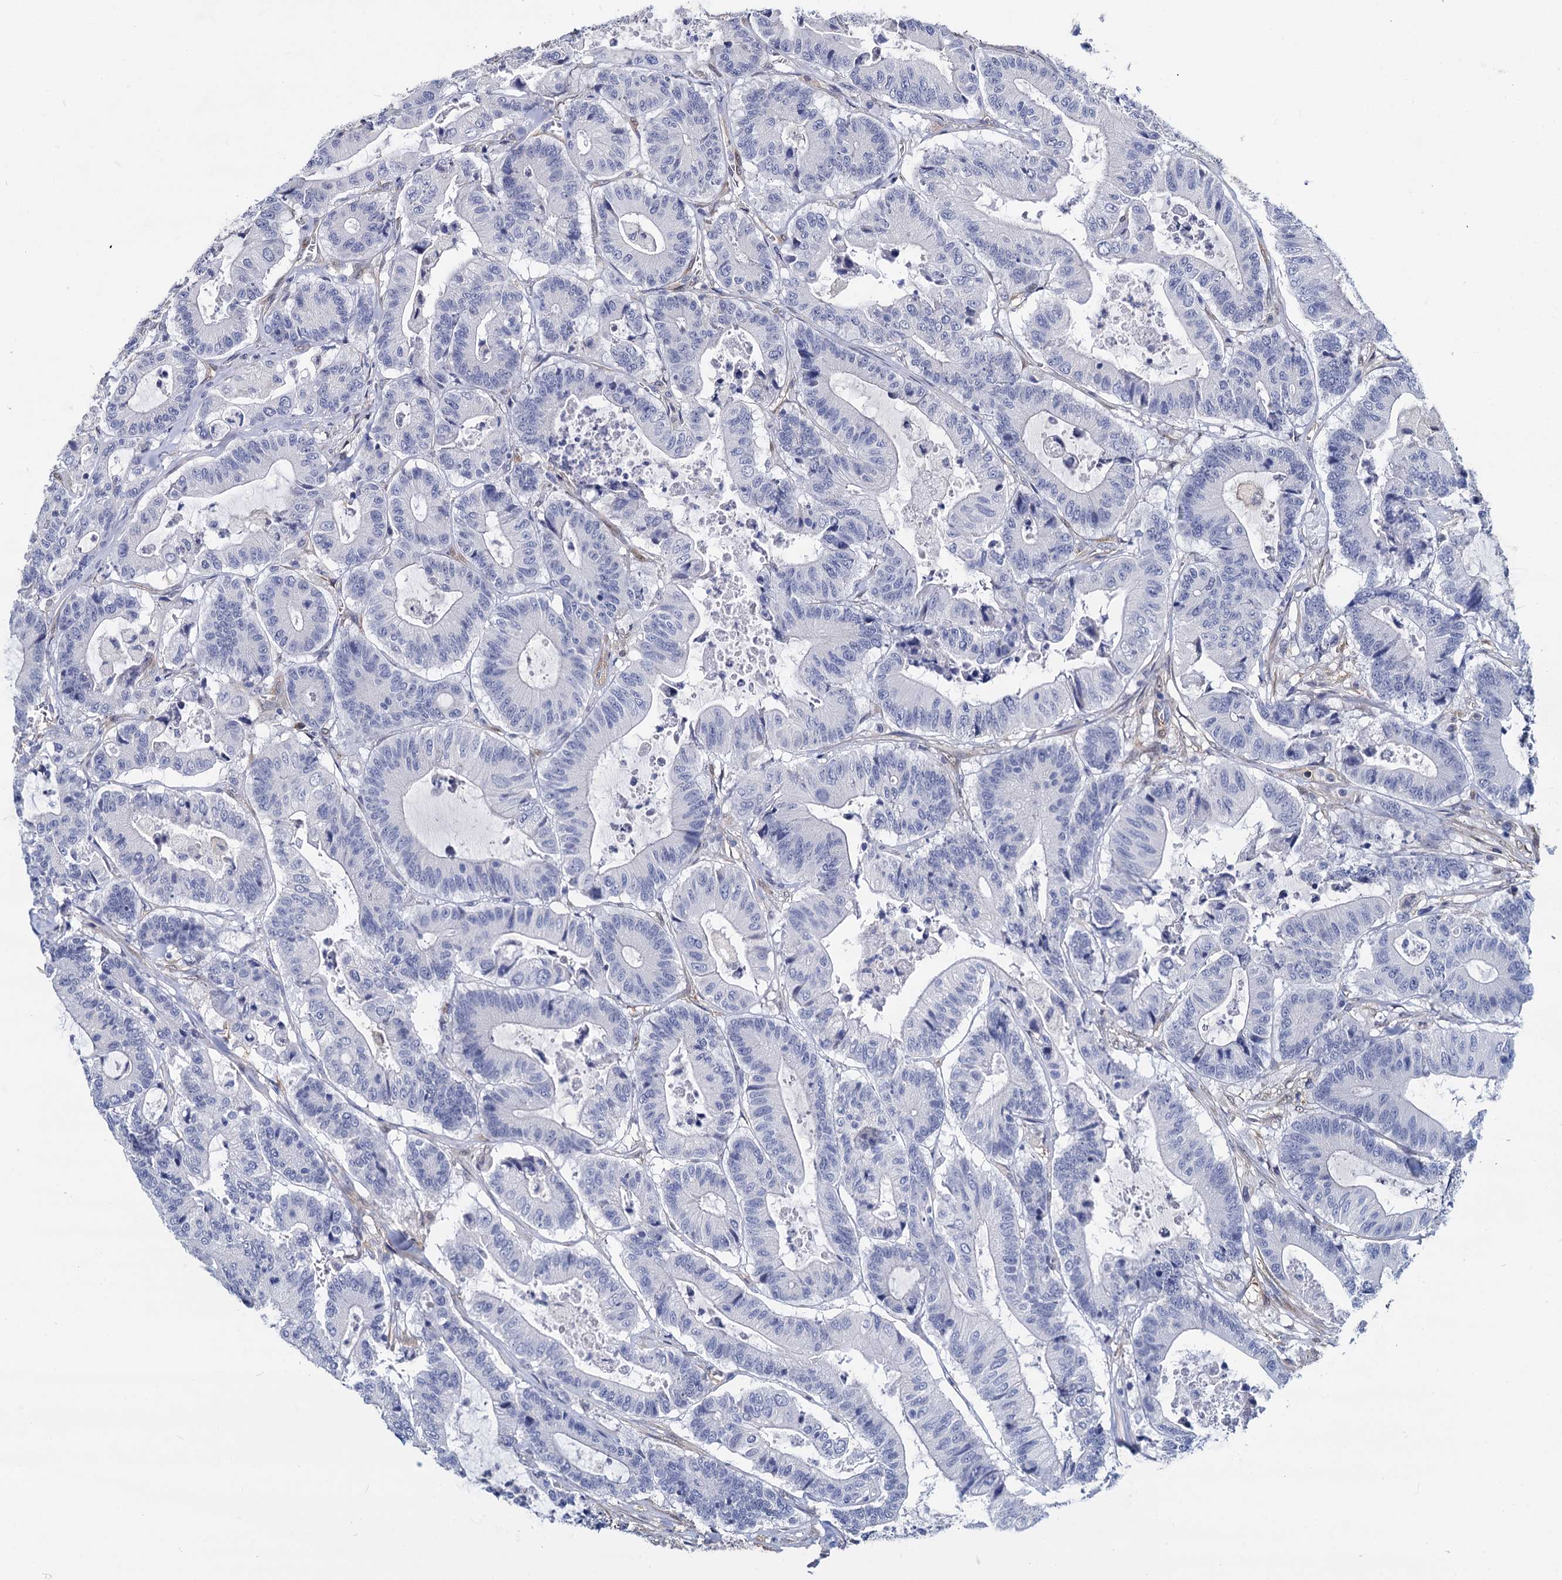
{"staining": {"intensity": "negative", "quantity": "none", "location": "none"}, "tissue": "colorectal cancer", "cell_type": "Tumor cells", "image_type": "cancer", "snomed": [{"axis": "morphology", "description": "Adenocarcinoma, NOS"}, {"axis": "topography", "description": "Colon"}], "caption": "There is no significant positivity in tumor cells of adenocarcinoma (colorectal).", "gene": "GSTM3", "patient": {"sex": "female", "age": 84}}